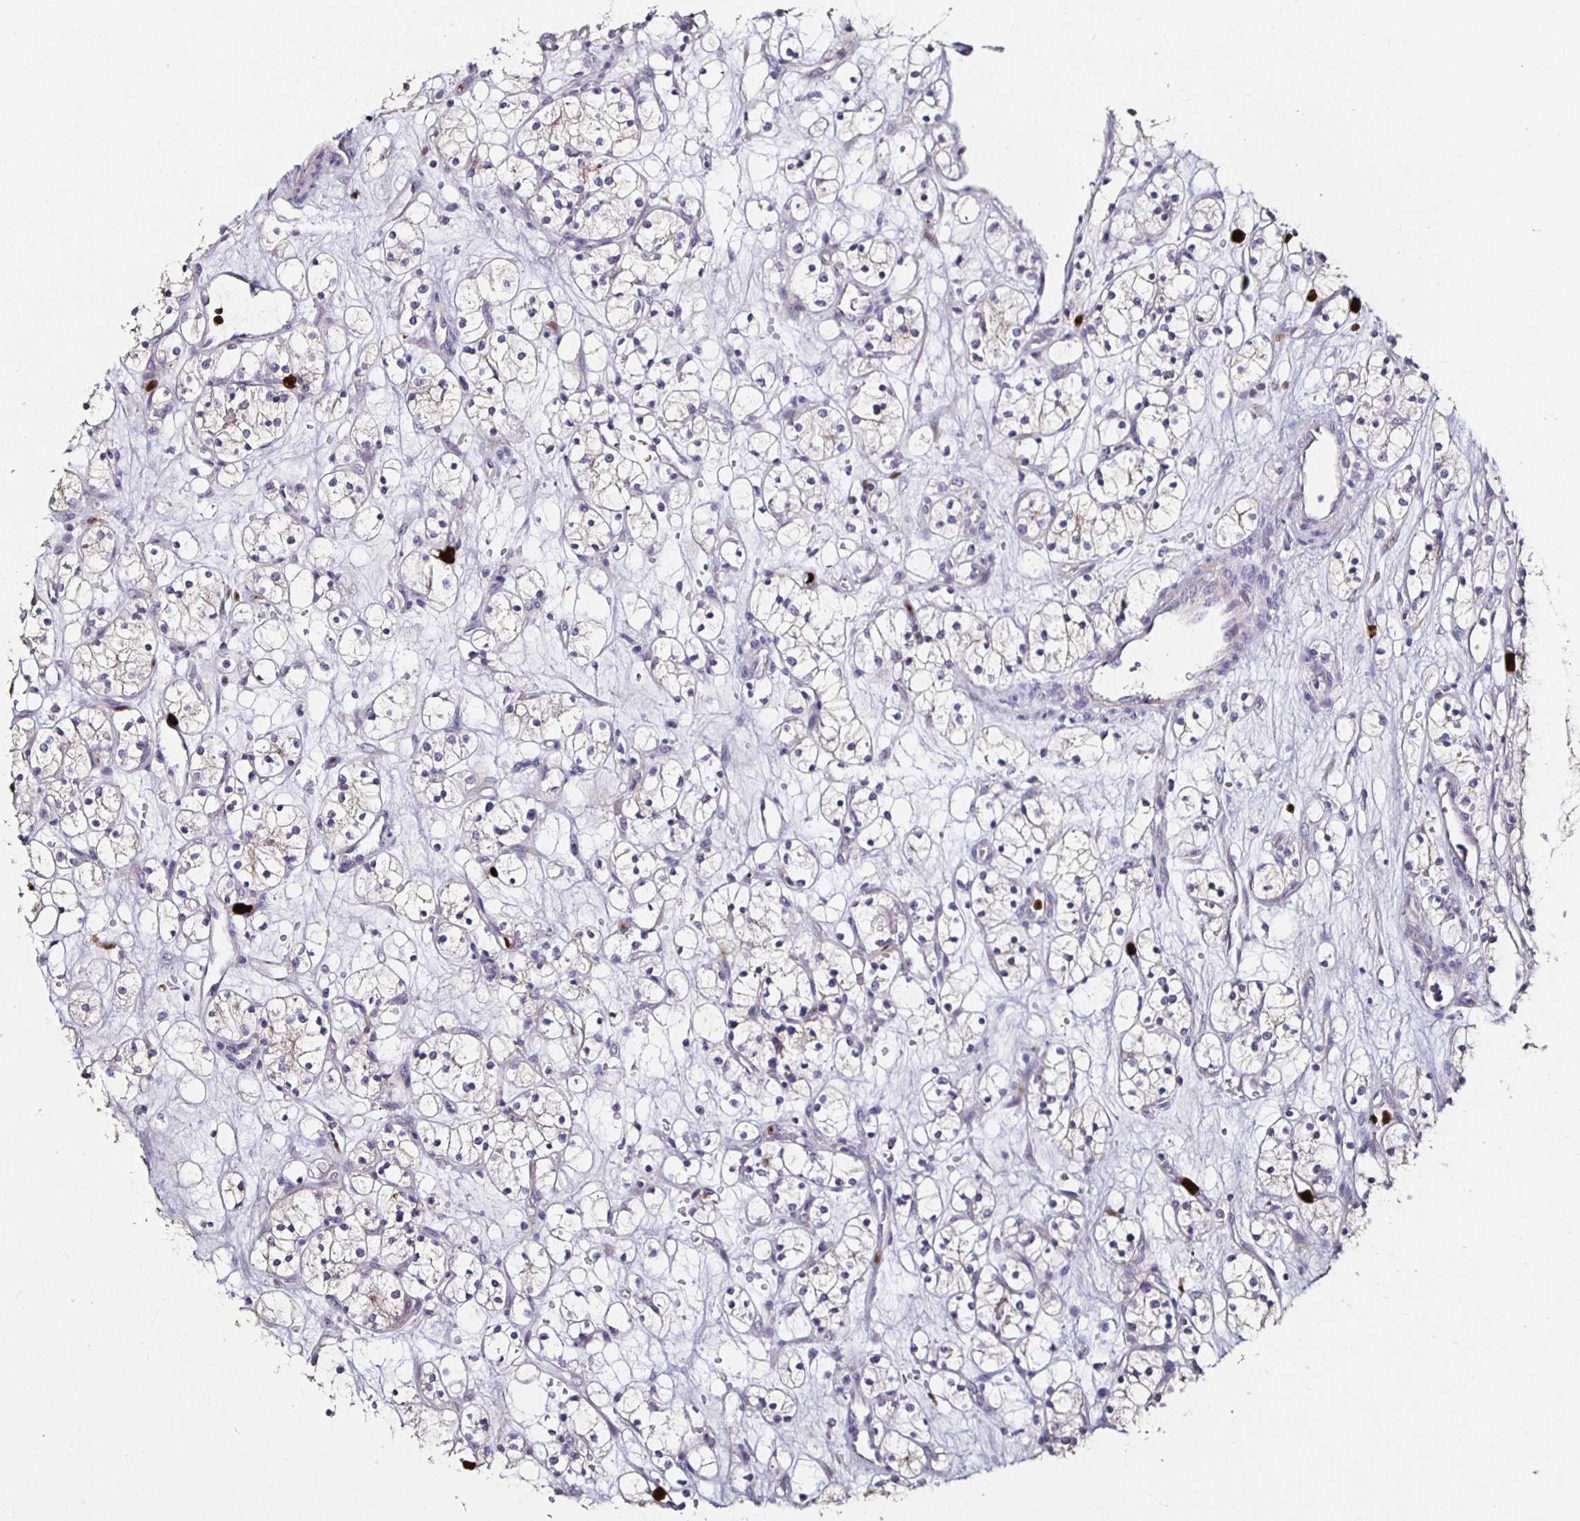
{"staining": {"intensity": "negative", "quantity": "none", "location": "none"}, "tissue": "renal cancer", "cell_type": "Tumor cells", "image_type": "cancer", "snomed": [{"axis": "morphology", "description": "Adenocarcinoma, NOS"}, {"axis": "topography", "description": "Kidney"}], "caption": "DAB immunohistochemical staining of adenocarcinoma (renal) exhibits no significant expression in tumor cells. Nuclei are stained in blue.", "gene": "TLR4", "patient": {"sex": "female", "age": 60}}